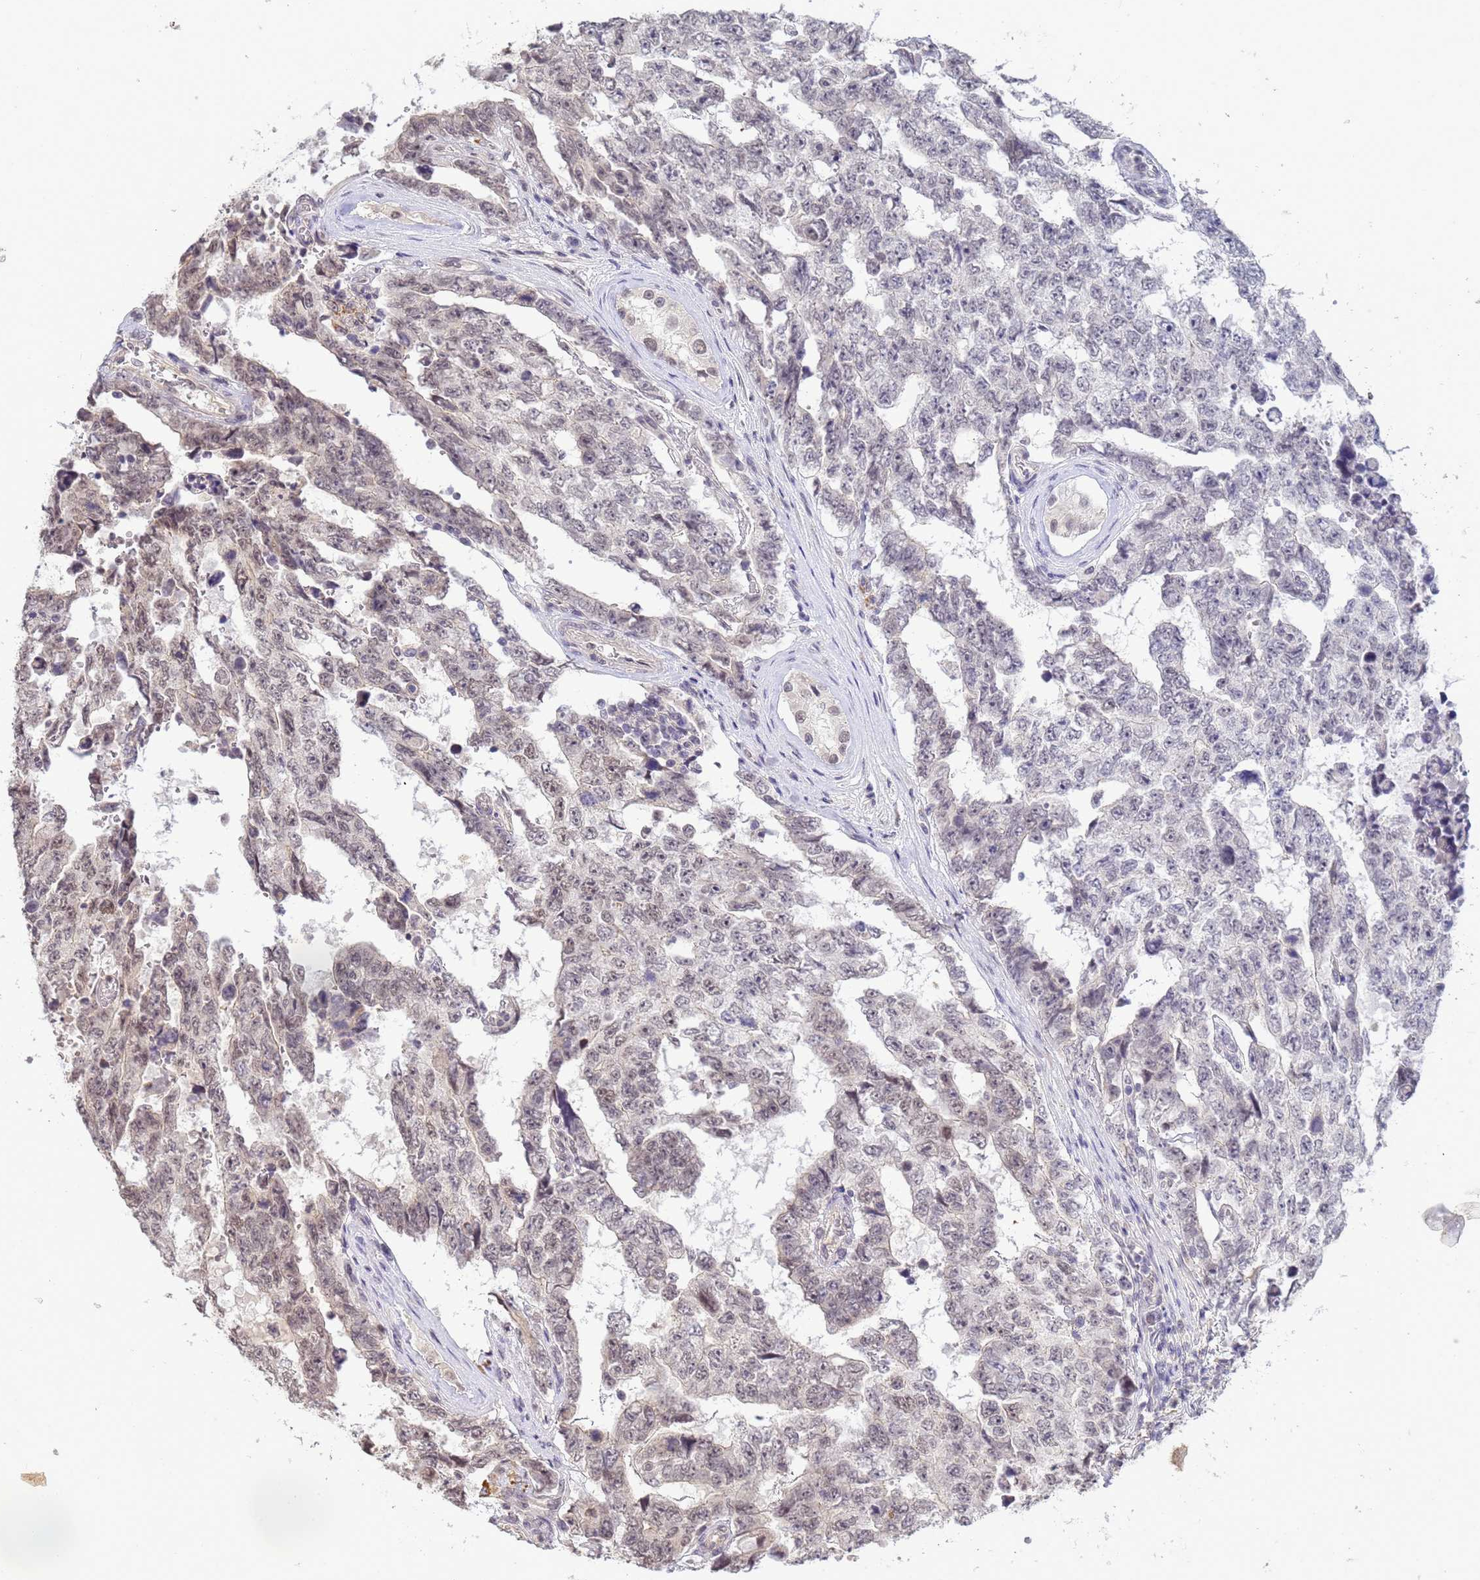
{"staining": {"intensity": "weak", "quantity": "<25%", "location": "nuclear"}, "tissue": "testis cancer", "cell_type": "Tumor cells", "image_type": "cancer", "snomed": [{"axis": "morphology", "description": "Normal tissue, NOS"}, {"axis": "morphology", "description": "Carcinoma, Embryonal, NOS"}, {"axis": "topography", "description": "Testis"}, {"axis": "topography", "description": "Epididymis"}], "caption": "An immunohistochemistry (IHC) histopathology image of testis cancer (embryonal carcinoma) is shown. There is no staining in tumor cells of testis cancer (embryonal carcinoma).", "gene": "MYL7", "patient": {"sex": "male", "age": 25}}